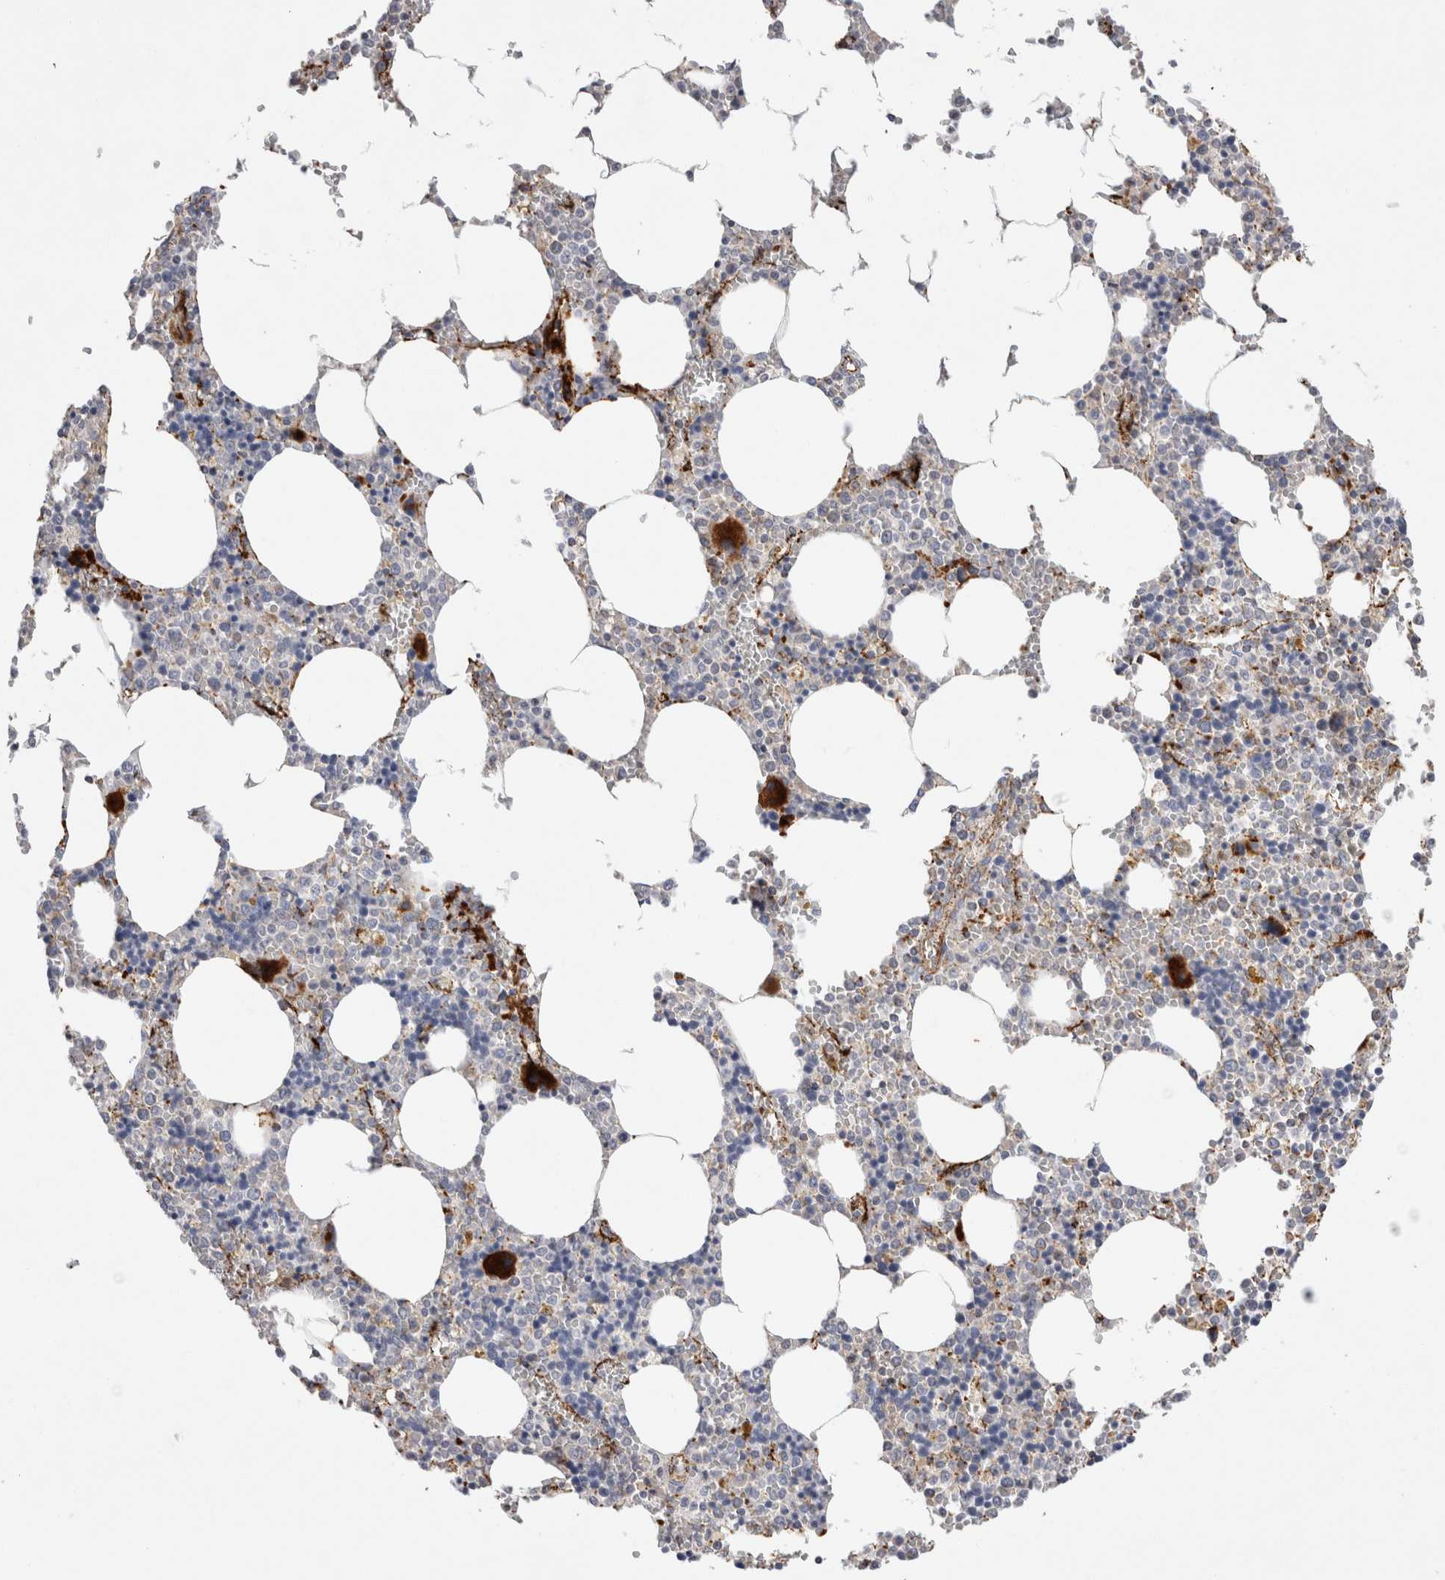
{"staining": {"intensity": "strong", "quantity": "<25%", "location": "cytoplasmic/membranous"}, "tissue": "bone marrow", "cell_type": "Hematopoietic cells", "image_type": "normal", "snomed": [{"axis": "morphology", "description": "Normal tissue, NOS"}, {"axis": "topography", "description": "Bone marrow"}], "caption": "A micrograph of human bone marrow stained for a protein shows strong cytoplasmic/membranous brown staining in hematopoietic cells. (Brightfield microscopy of DAB IHC at high magnification).", "gene": "IARS2", "patient": {"sex": "male", "age": 70}}